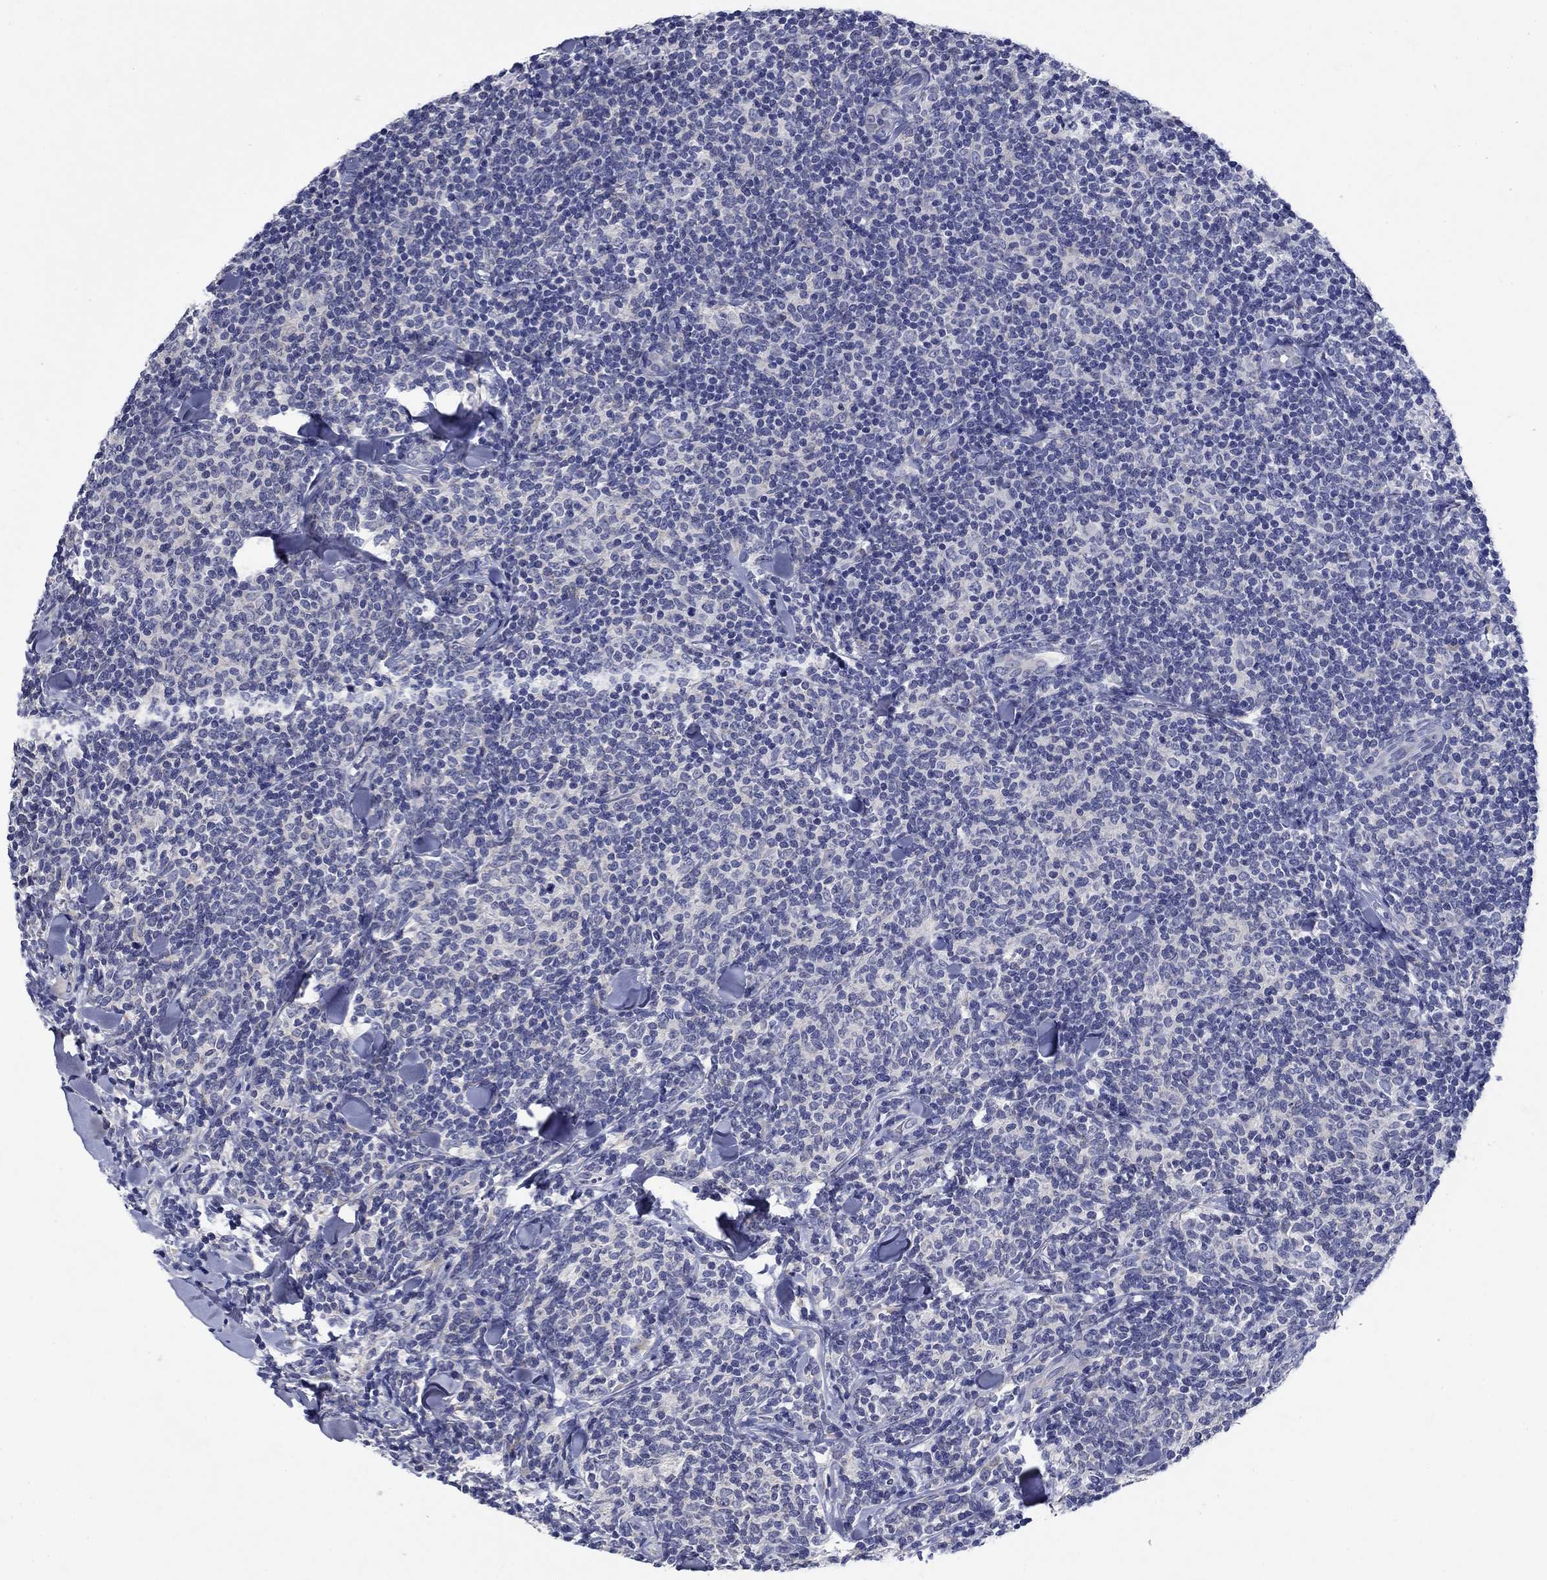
{"staining": {"intensity": "negative", "quantity": "none", "location": "none"}, "tissue": "lymphoma", "cell_type": "Tumor cells", "image_type": "cancer", "snomed": [{"axis": "morphology", "description": "Malignant lymphoma, non-Hodgkin's type, Low grade"}, {"axis": "topography", "description": "Lymph node"}], "caption": "Protein analysis of lymphoma reveals no significant staining in tumor cells. Nuclei are stained in blue.", "gene": "SULT2B1", "patient": {"sex": "female", "age": 56}}